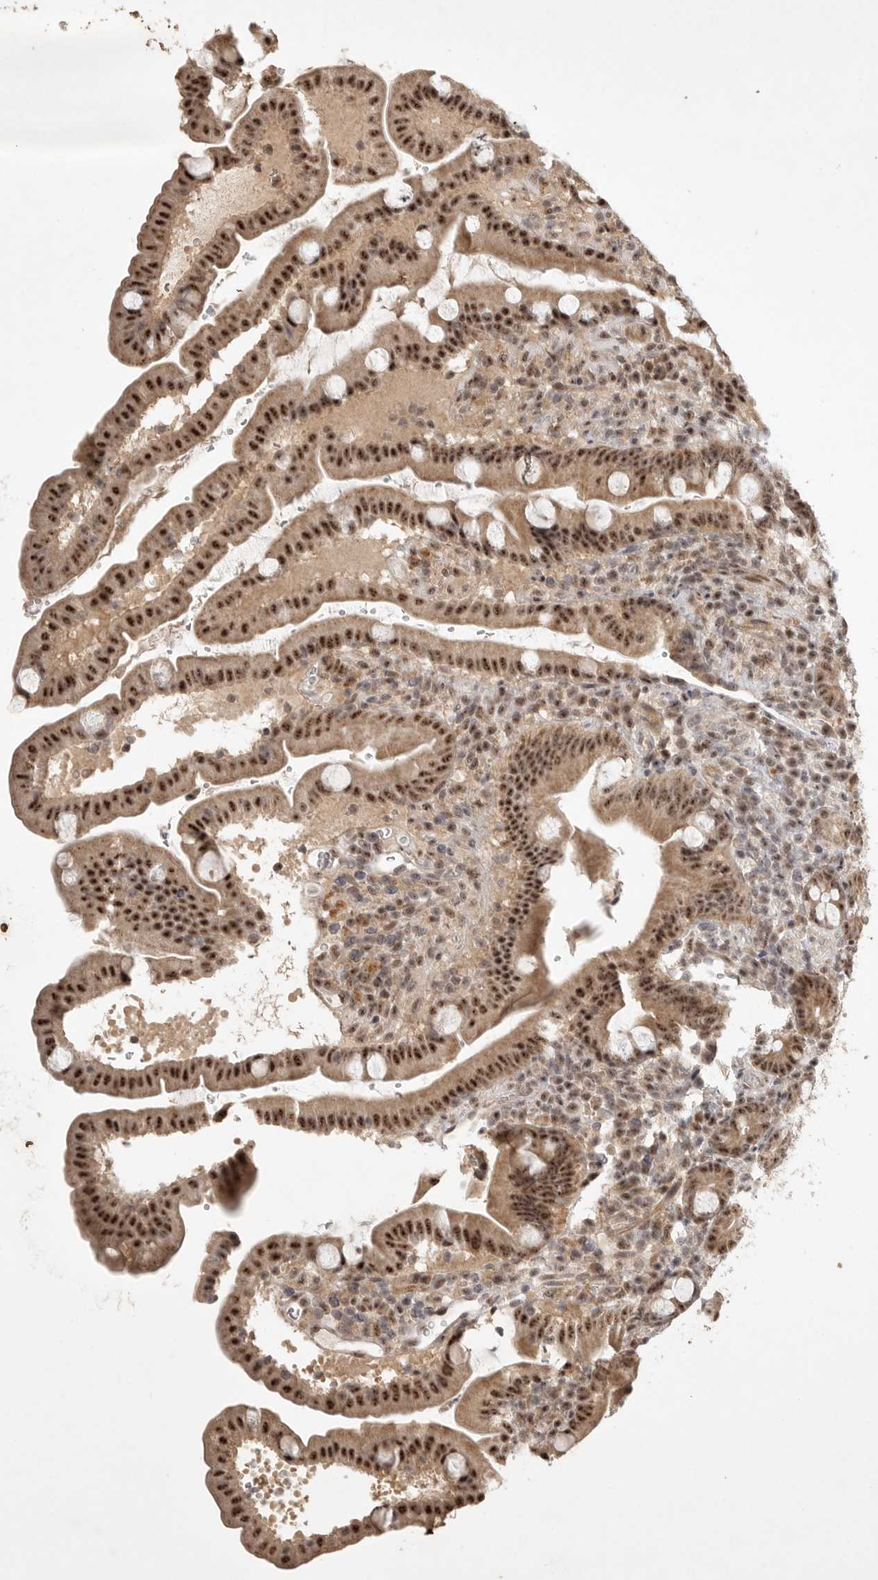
{"staining": {"intensity": "strong", "quantity": ">75%", "location": "cytoplasmic/membranous,nuclear"}, "tissue": "duodenum", "cell_type": "Glandular cells", "image_type": "normal", "snomed": [{"axis": "morphology", "description": "Normal tissue, NOS"}, {"axis": "topography", "description": "Duodenum"}], "caption": "Duodenum stained with DAB (3,3'-diaminobenzidine) immunohistochemistry (IHC) displays high levels of strong cytoplasmic/membranous,nuclear expression in approximately >75% of glandular cells.", "gene": "POMP", "patient": {"sex": "male", "age": 54}}